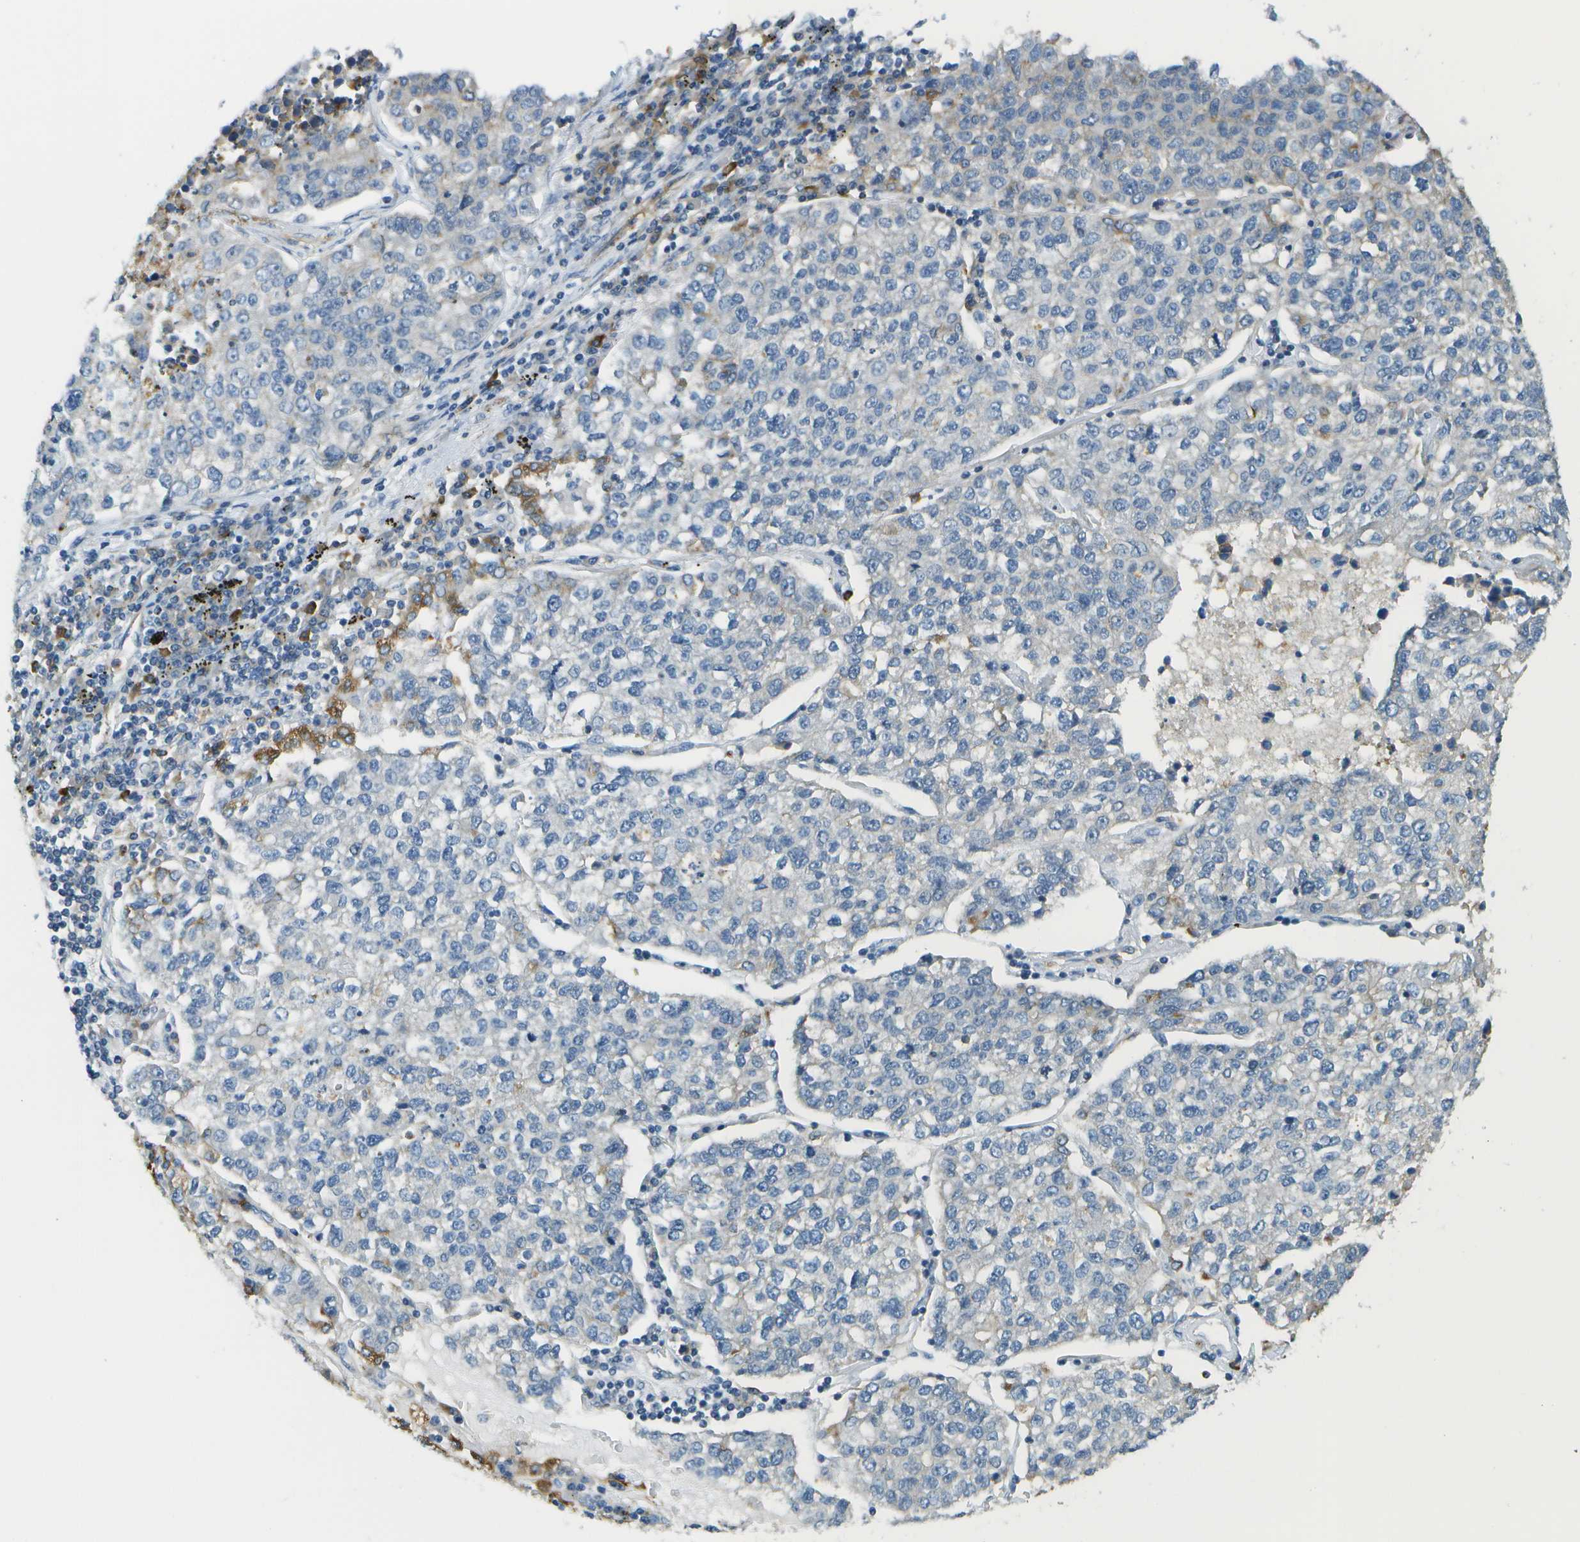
{"staining": {"intensity": "negative", "quantity": "none", "location": "none"}, "tissue": "lung cancer", "cell_type": "Tumor cells", "image_type": "cancer", "snomed": [{"axis": "morphology", "description": "Adenocarcinoma, NOS"}, {"axis": "topography", "description": "Lung"}], "caption": "IHC histopathology image of neoplastic tissue: human adenocarcinoma (lung) stained with DAB (3,3'-diaminobenzidine) exhibits no significant protein staining in tumor cells.", "gene": "MYH11", "patient": {"sex": "male", "age": 49}}